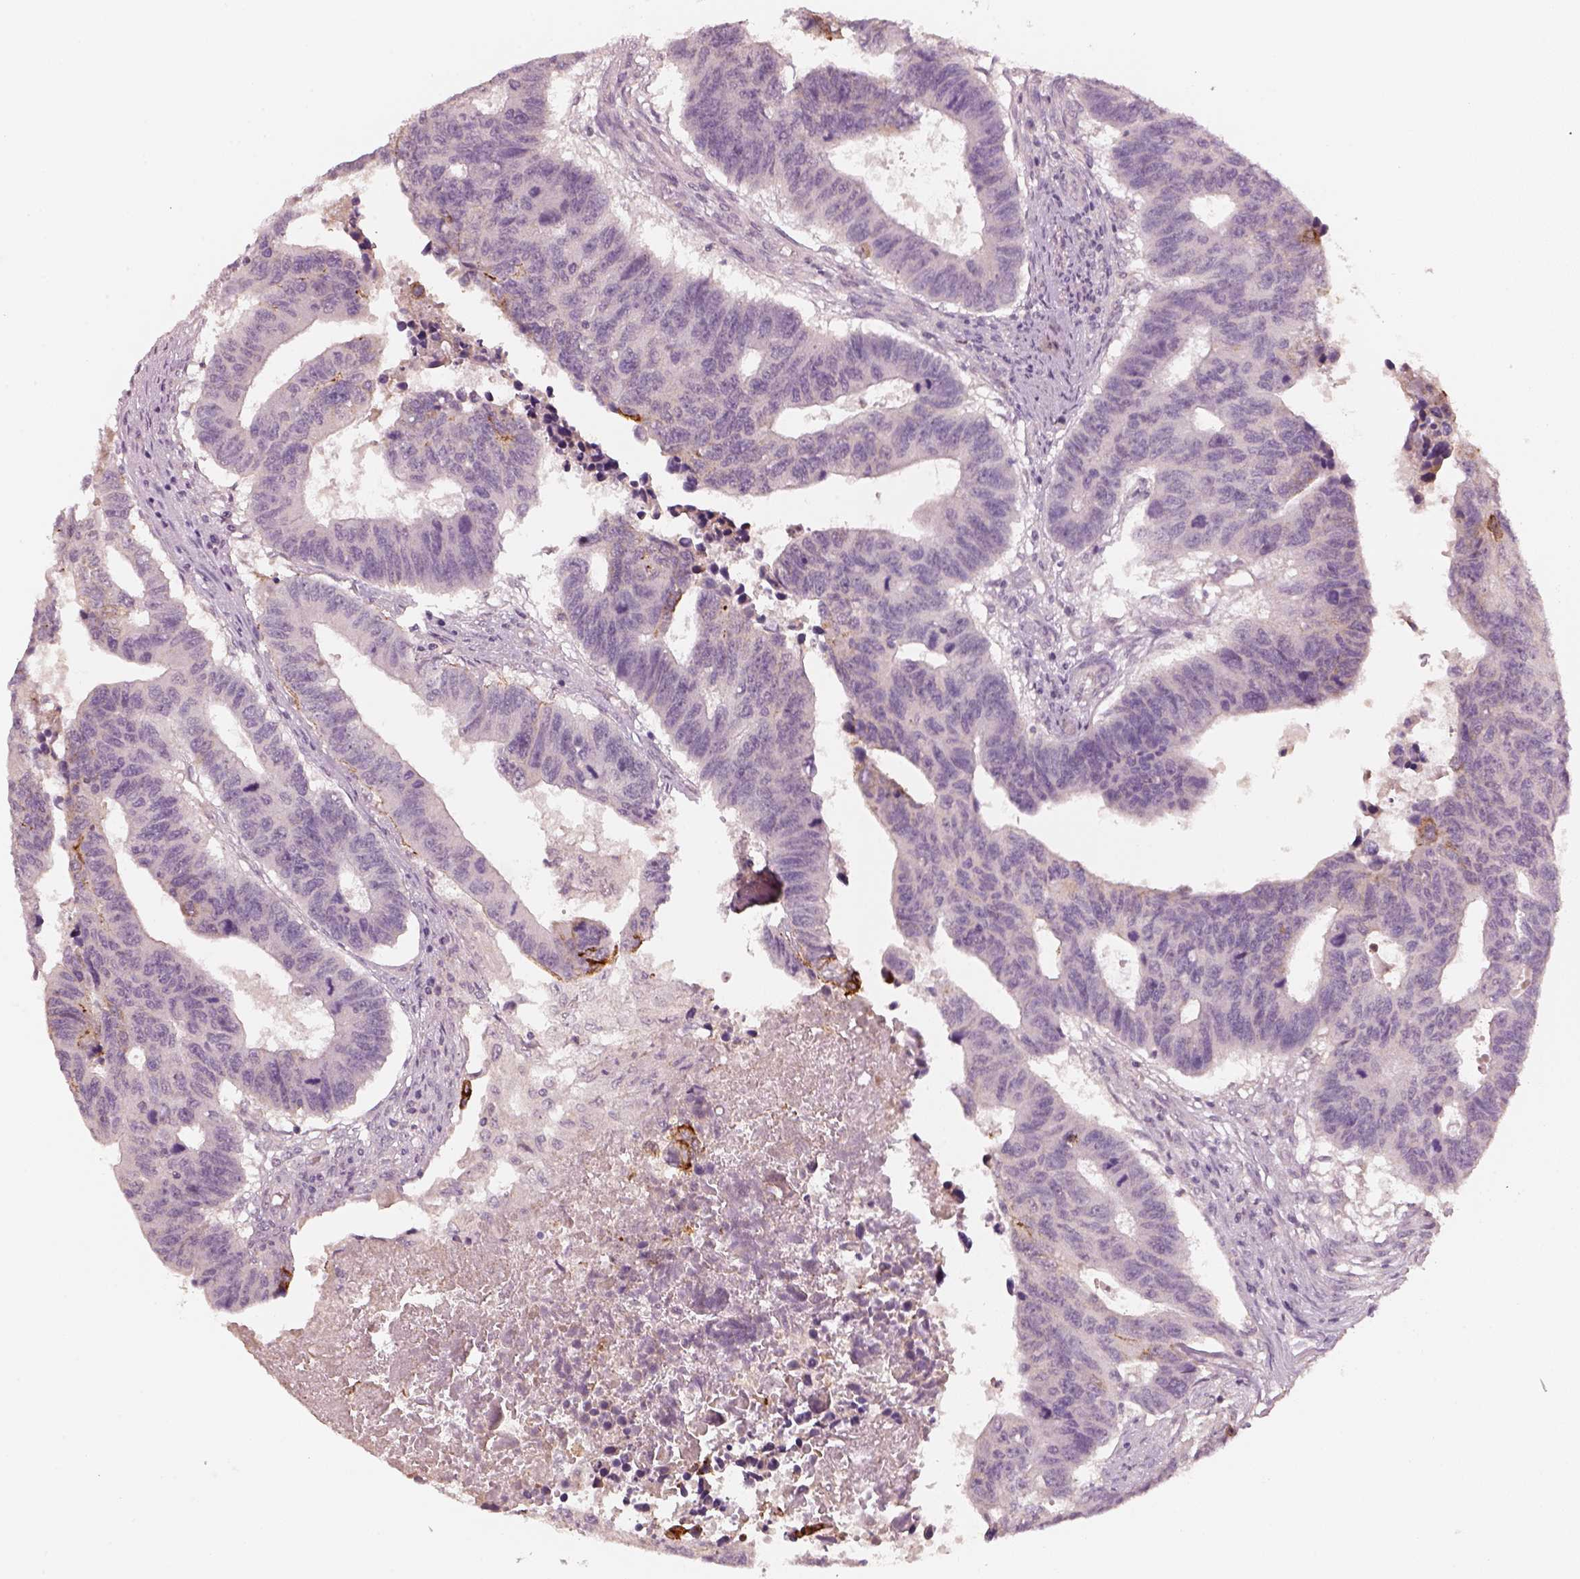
{"staining": {"intensity": "weak", "quantity": "<25%", "location": "cytoplasmic/membranous"}, "tissue": "colorectal cancer", "cell_type": "Tumor cells", "image_type": "cancer", "snomed": [{"axis": "morphology", "description": "Adenocarcinoma, NOS"}, {"axis": "topography", "description": "Rectum"}], "caption": "Immunohistochemistry (IHC) histopathology image of neoplastic tissue: human adenocarcinoma (colorectal) stained with DAB (3,3'-diaminobenzidine) demonstrates no significant protein expression in tumor cells. (DAB (3,3'-diaminobenzidine) immunohistochemistry (IHC) with hematoxylin counter stain).", "gene": "LAMC2", "patient": {"sex": "female", "age": 85}}